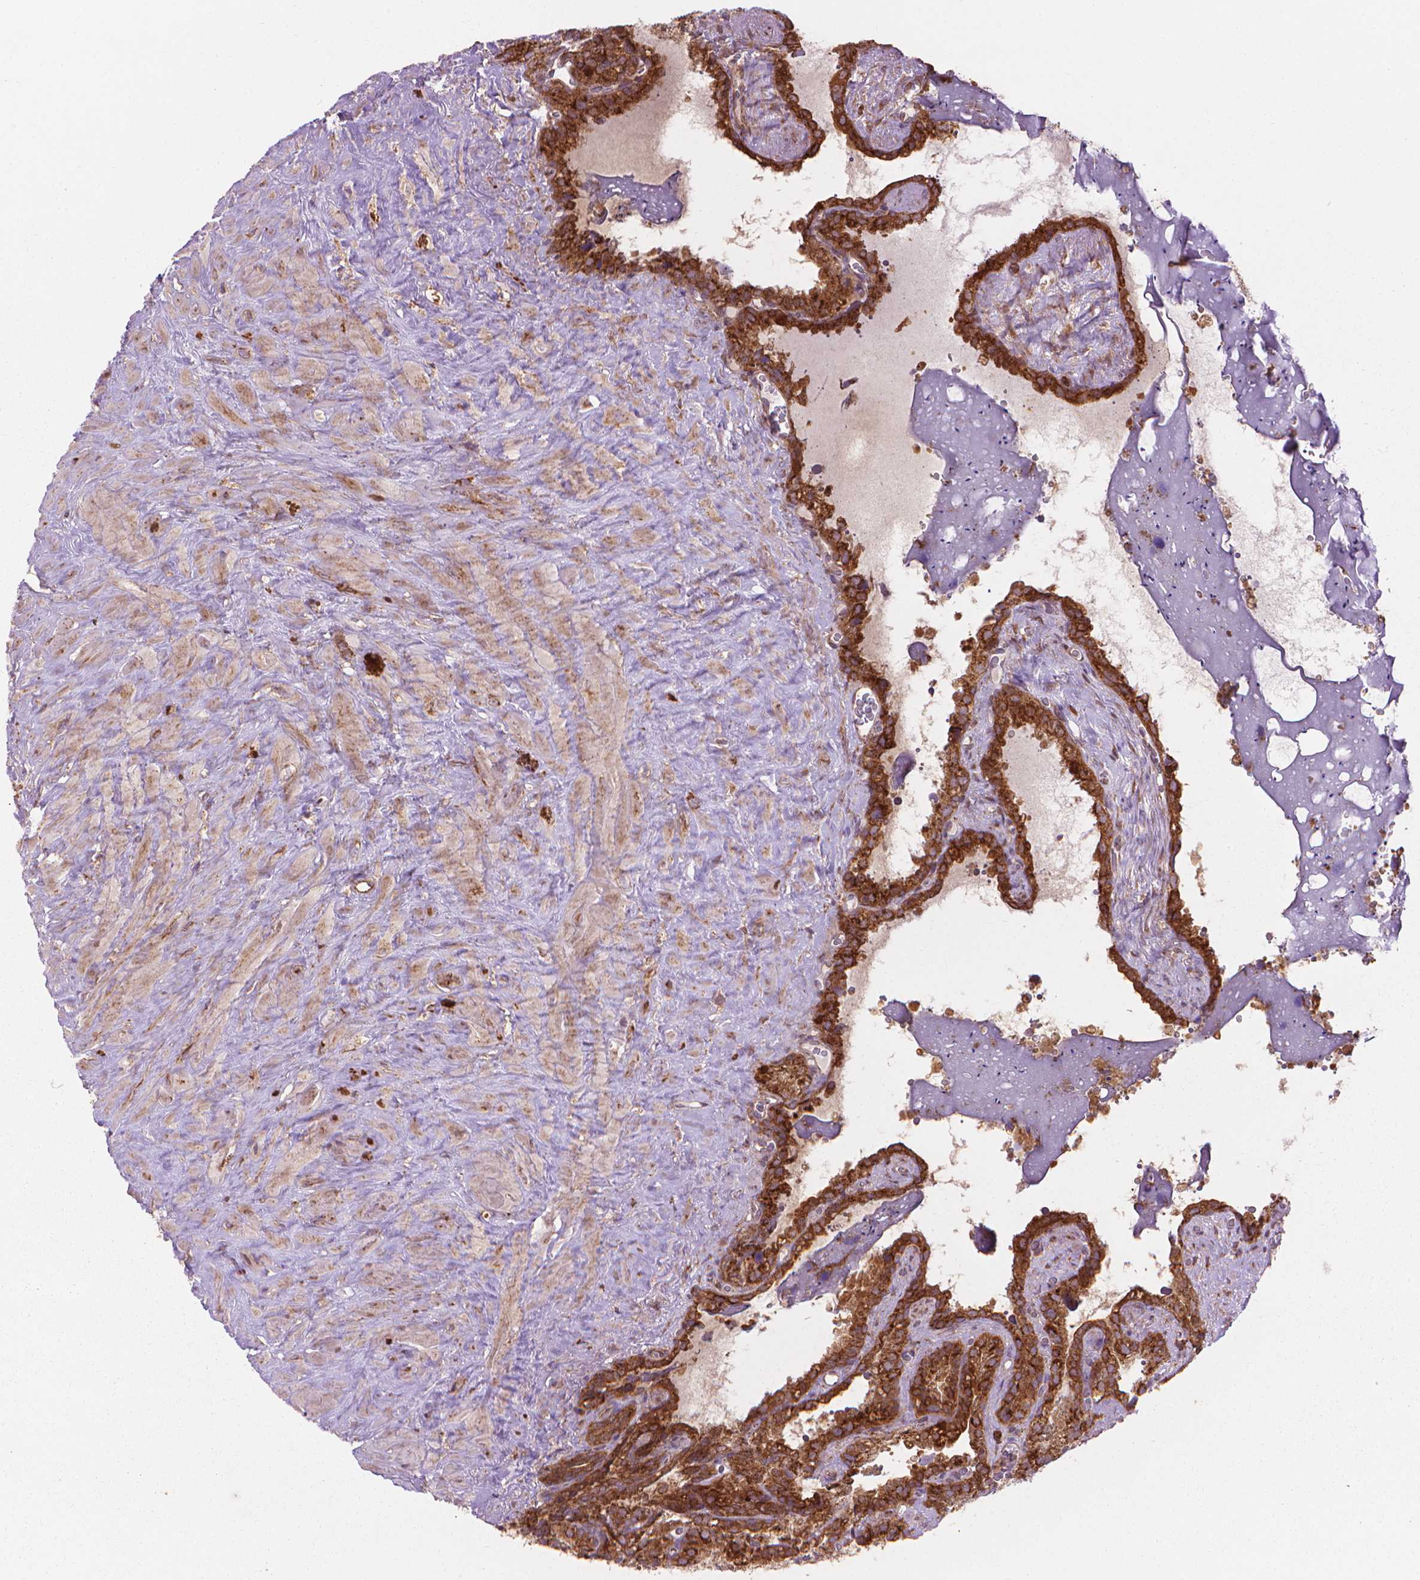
{"staining": {"intensity": "moderate", "quantity": ">75%", "location": "cytoplasmic/membranous"}, "tissue": "seminal vesicle", "cell_type": "Glandular cells", "image_type": "normal", "snomed": [{"axis": "morphology", "description": "Normal tissue, NOS"}, {"axis": "topography", "description": "Prostate"}, {"axis": "topography", "description": "Seminal veicle"}], "caption": "An image of seminal vesicle stained for a protein displays moderate cytoplasmic/membranous brown staining in glandular cells. (DAB IHC with brightfield microscopy, high magnification).", "gene": "VARS2", "patient": {"sex": "male", "age": 71}}